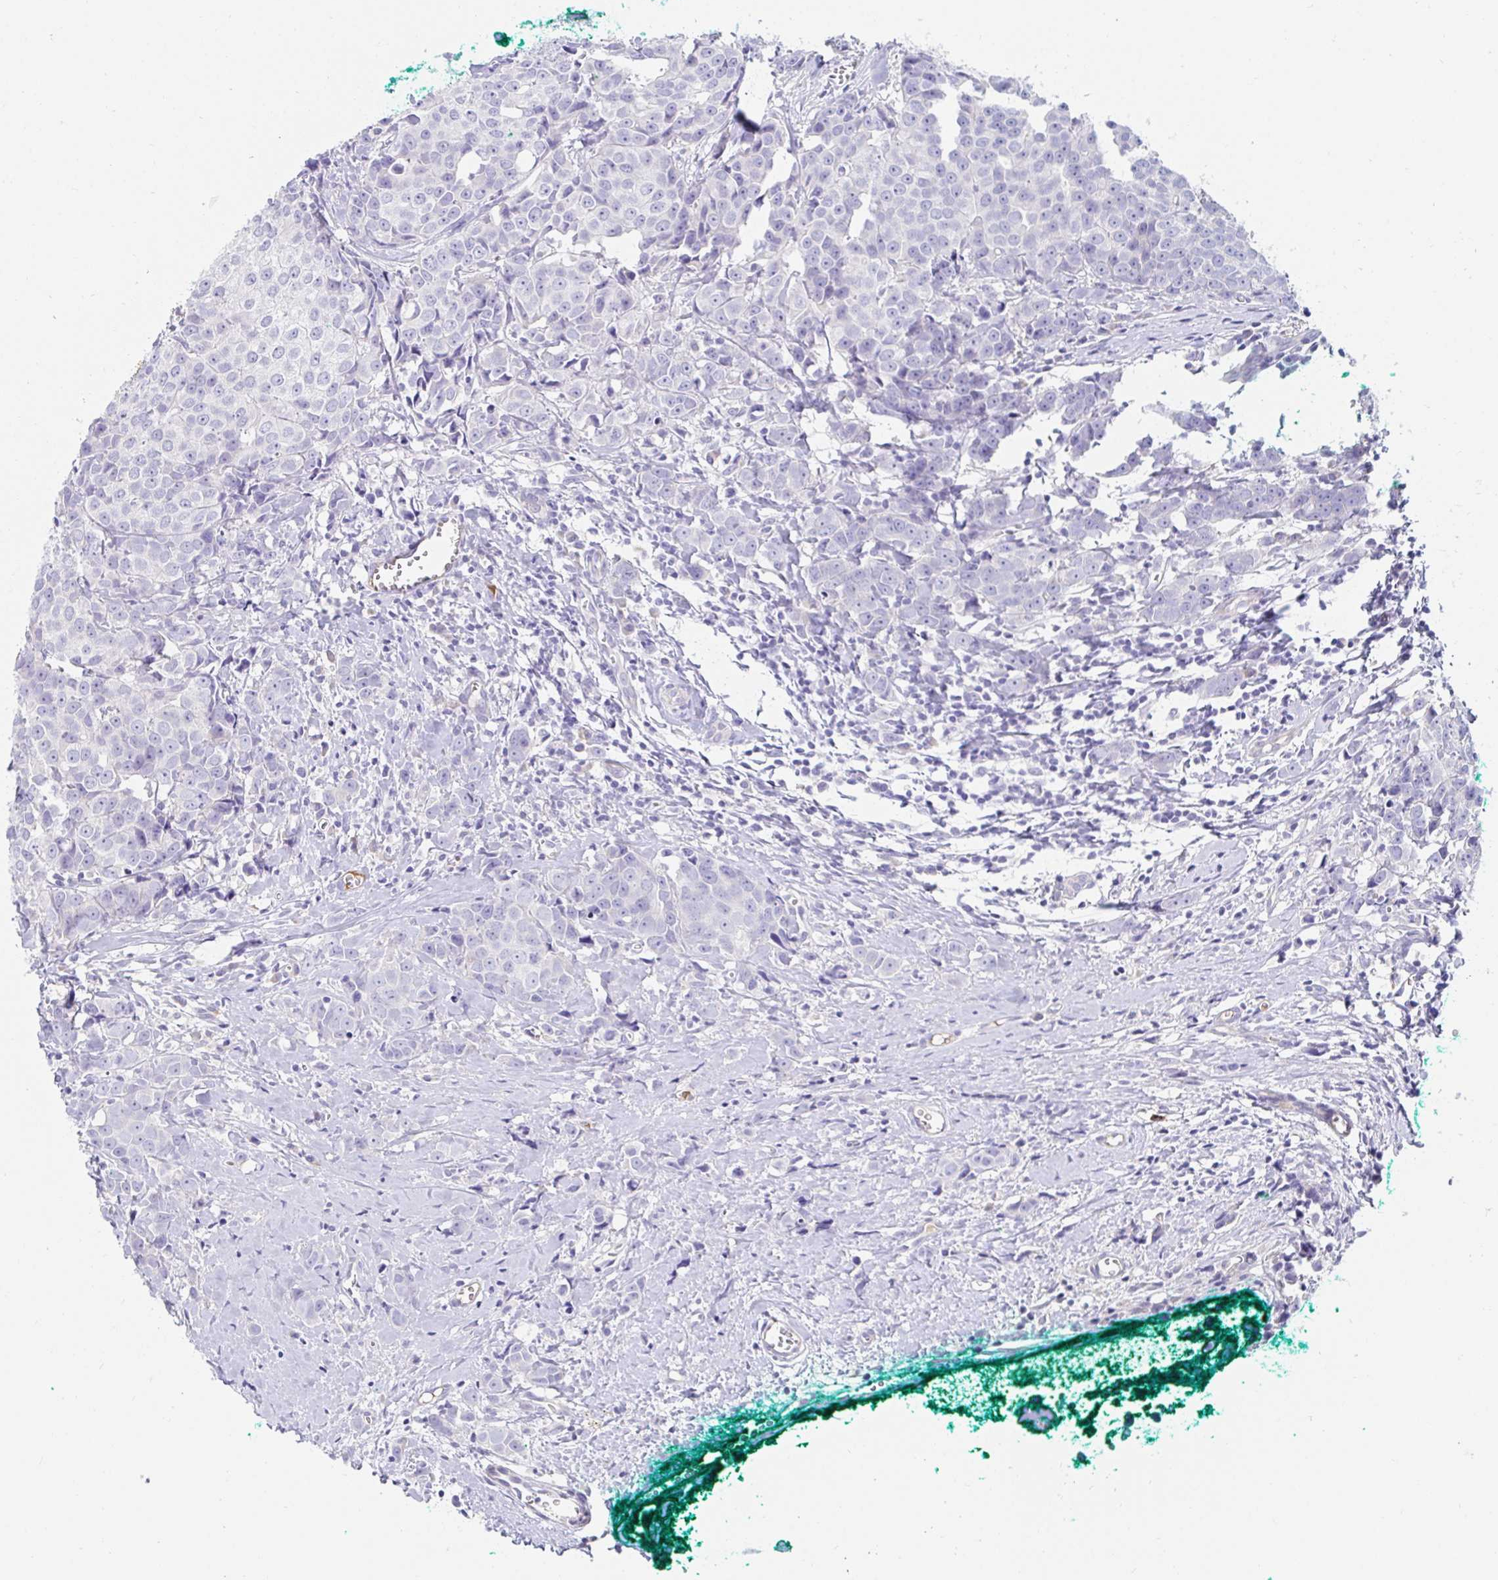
{"staining": {"intensity": "negative", "quantity": "none", "location": "none"}, "tissue": "breast cancer", "cell_type": "Tumor cells", "image_type": "cancer", "snomed": [{"axis": "morphology", "description": "Duct carcinoma"}, {"axis": "topography", "description": "Breast"}], "caption": "Micrograph shows no significant protein staining in tumor cells of breast cancer (invasive ductal carcinoma).", "gene": "C4orf17", "patient": {"sex": "female", "age": 80}}